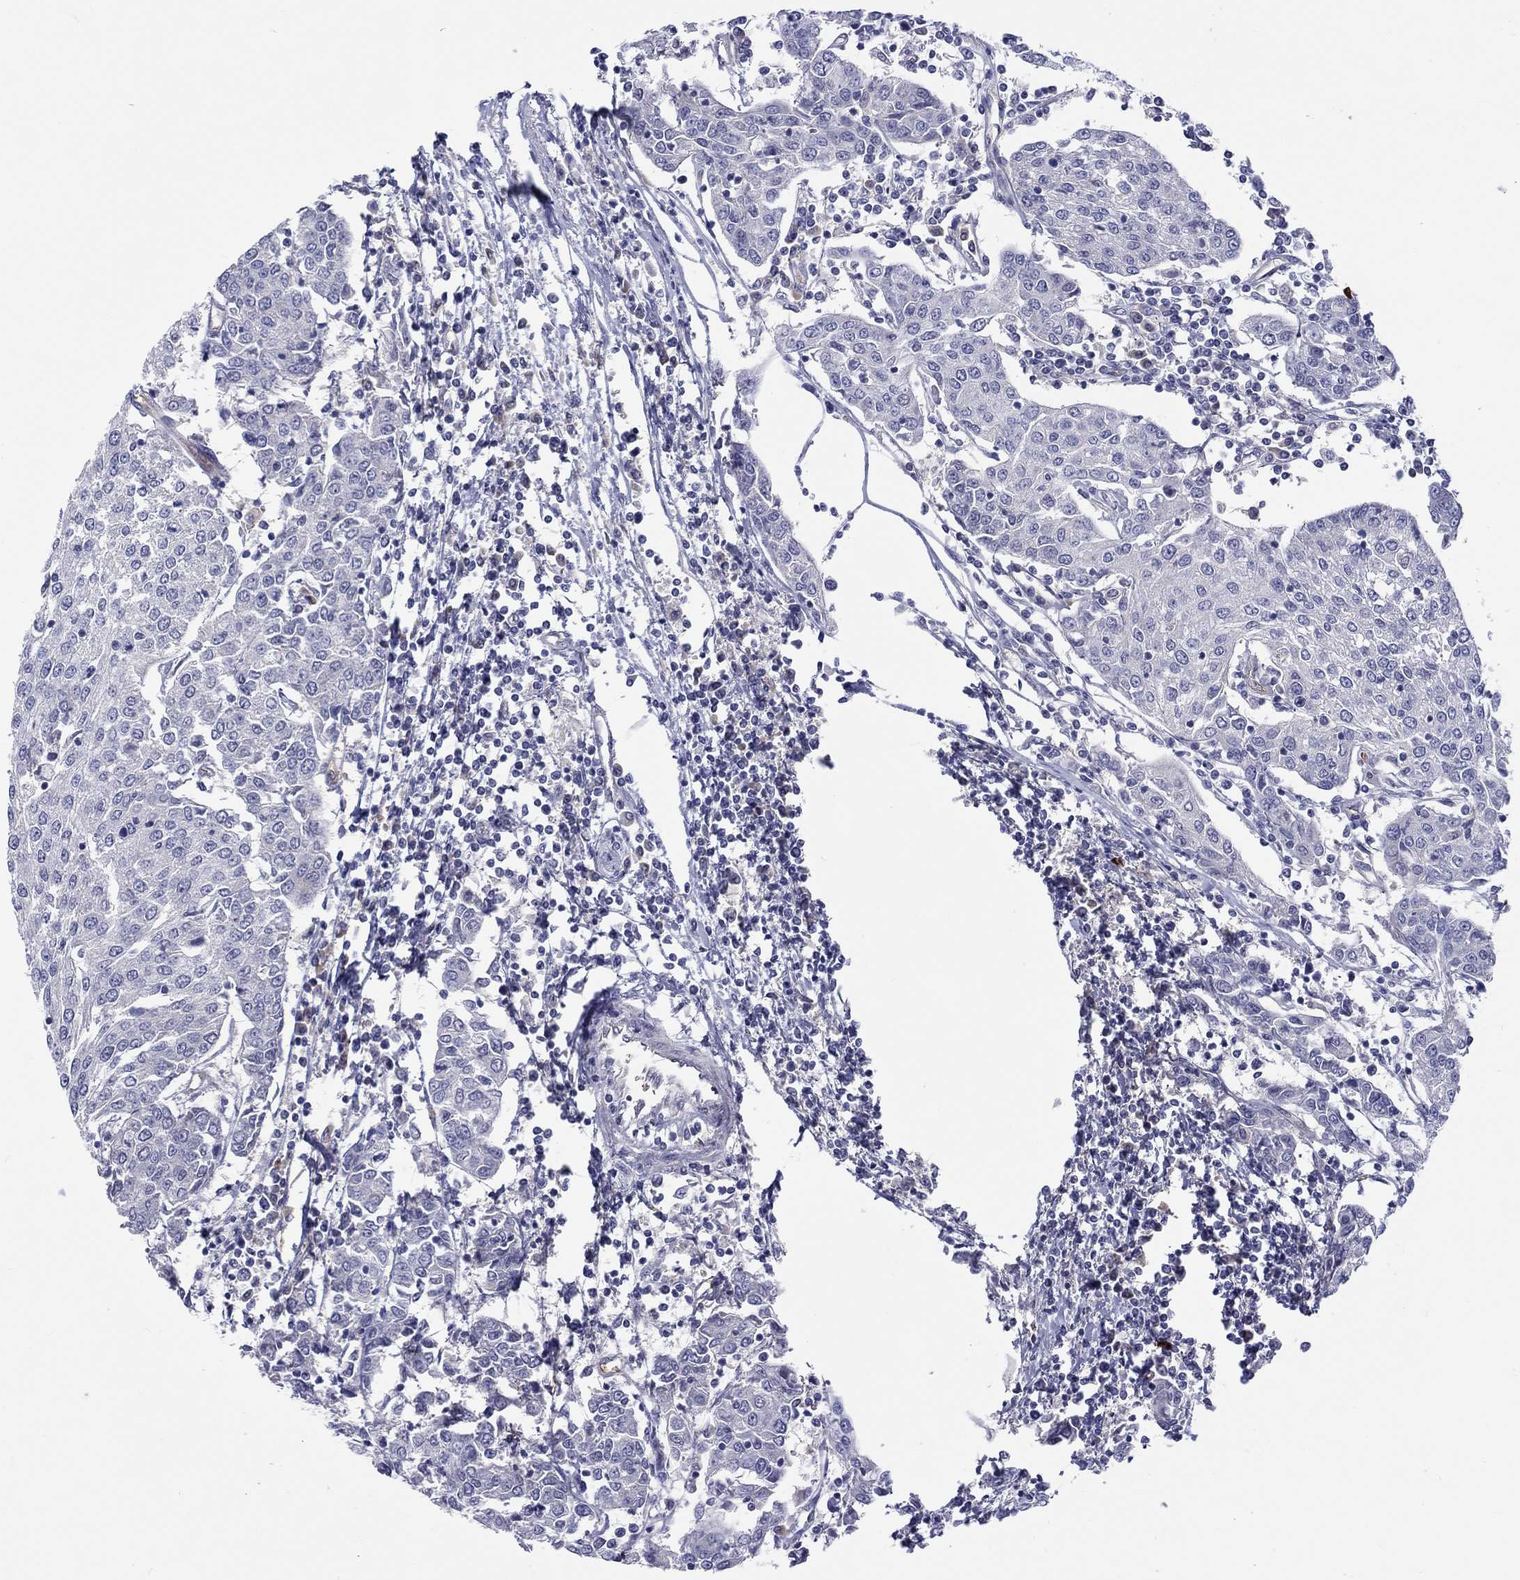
{"staining": {"intensity": "negative", "quantity": "none", "location": "none"}, "tissue": "urothelial cancer", "cell_type": "Tumor cells", "image_type": "cancer", "snomed": [{"axis": "morphology", "description": "Urothelial carcinoma, High grade"}, {"axis": "topography", "description": "Urinary bladder"}], "caption": "A photomicrograph of human urothelial cancer is negative for staining in tumor cells.", "gene": "ABCG4", "patient": {"sex": "female", "age": 85}}